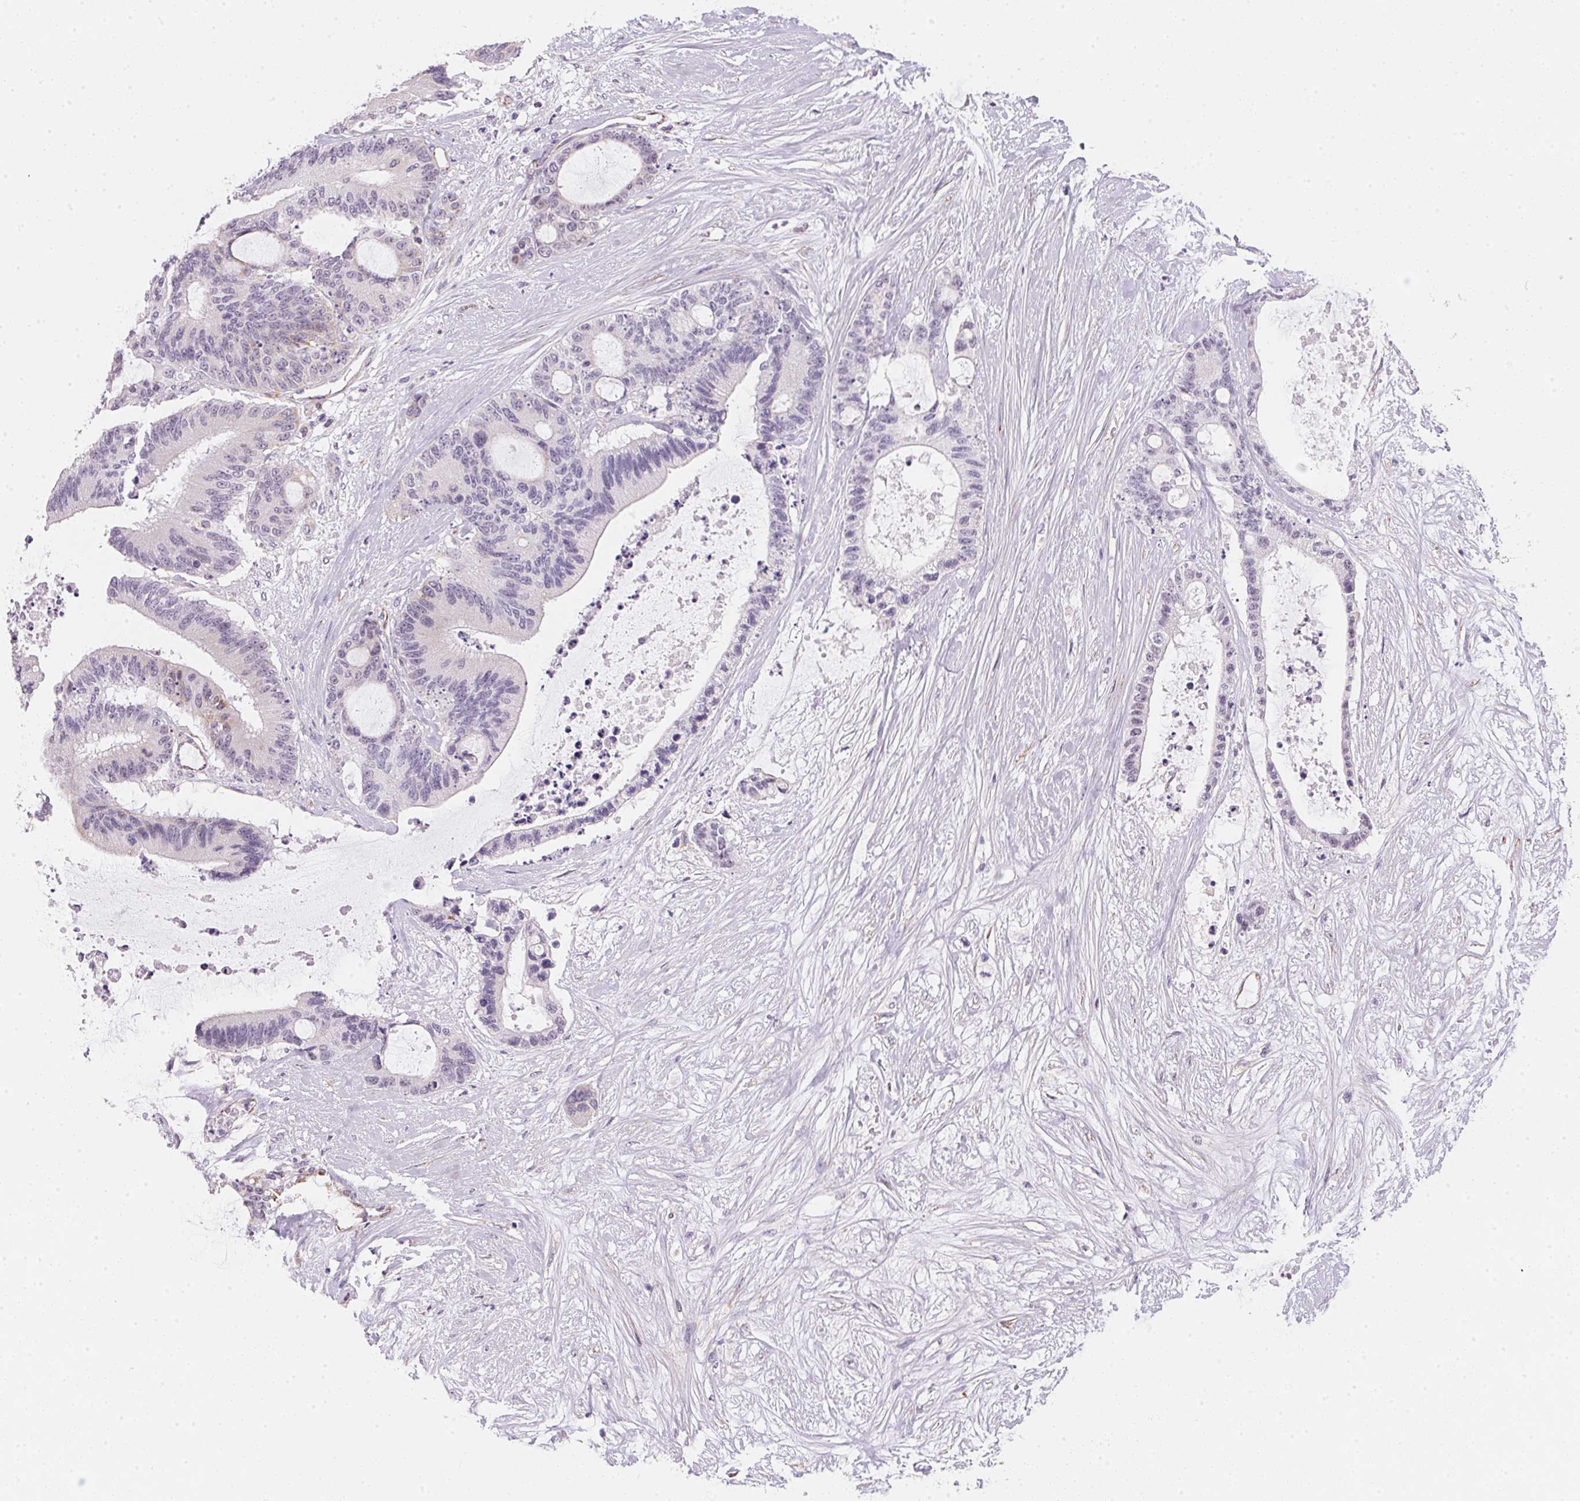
{"staining": {"intensity": "negative", "quantity": "none", "location": "none"}, "tissue": "liver cancer", "cell_type": "Tumor cells", "image_type": "cancer", "snomed": [{"axis": "morphology", "description": "Normal tissue, NOS"}, {"axis": "morphology", "description": "Cholangiocarcinoma"}, {"axis": "topography", "description": "Liver"}, {"axis": "topography", "description": "Peripheral nerve tissue"}], "caption": "This is a photomicrograph of immunohistochemistry staining of liver cholangiocarcinoma, which shows no positivity in tumor cells.", "gene": "GIPC2", "patient": {"sex": "female", "age": 73}}